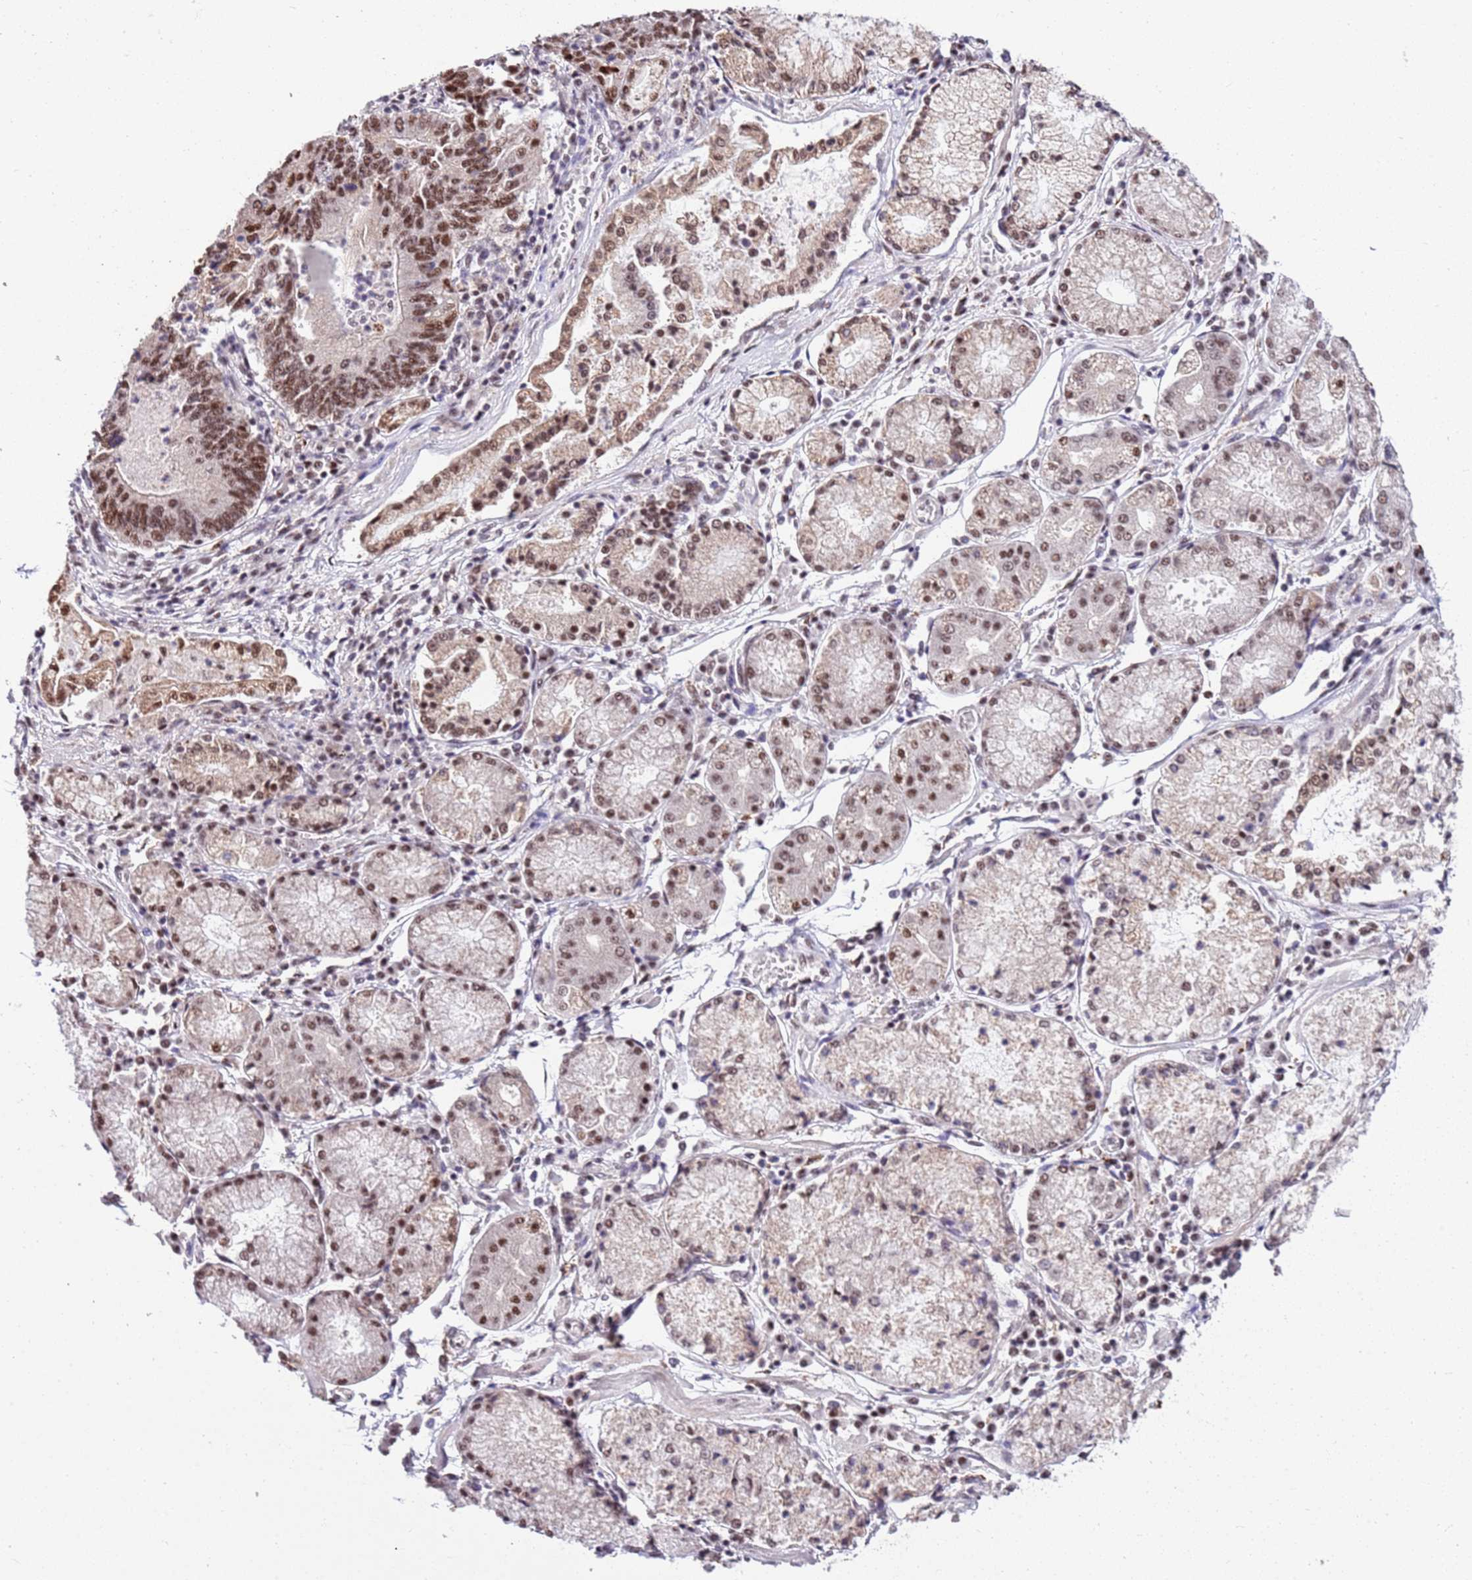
{"staining": {"intensity": "moderate", "quantity": ">75%", "location": "nuclear"}, "tissue": "stomach cancer", "cell_type": "Tumor cells", "image_type": "cancer", "snomed": [{"axis": "morphology", "description": "Adenocarcinoma, NOS"}, {"axis": "topography", "description": "Stomach"}], "caption": "Immunohistochemical staining of stomach adenocarcinoma demonstrates medium levels of moderate nuclear expression in about >75% of tumor cells.", "gene": "AKAP8L", "patient": {"sex": "male", "age": 59}}